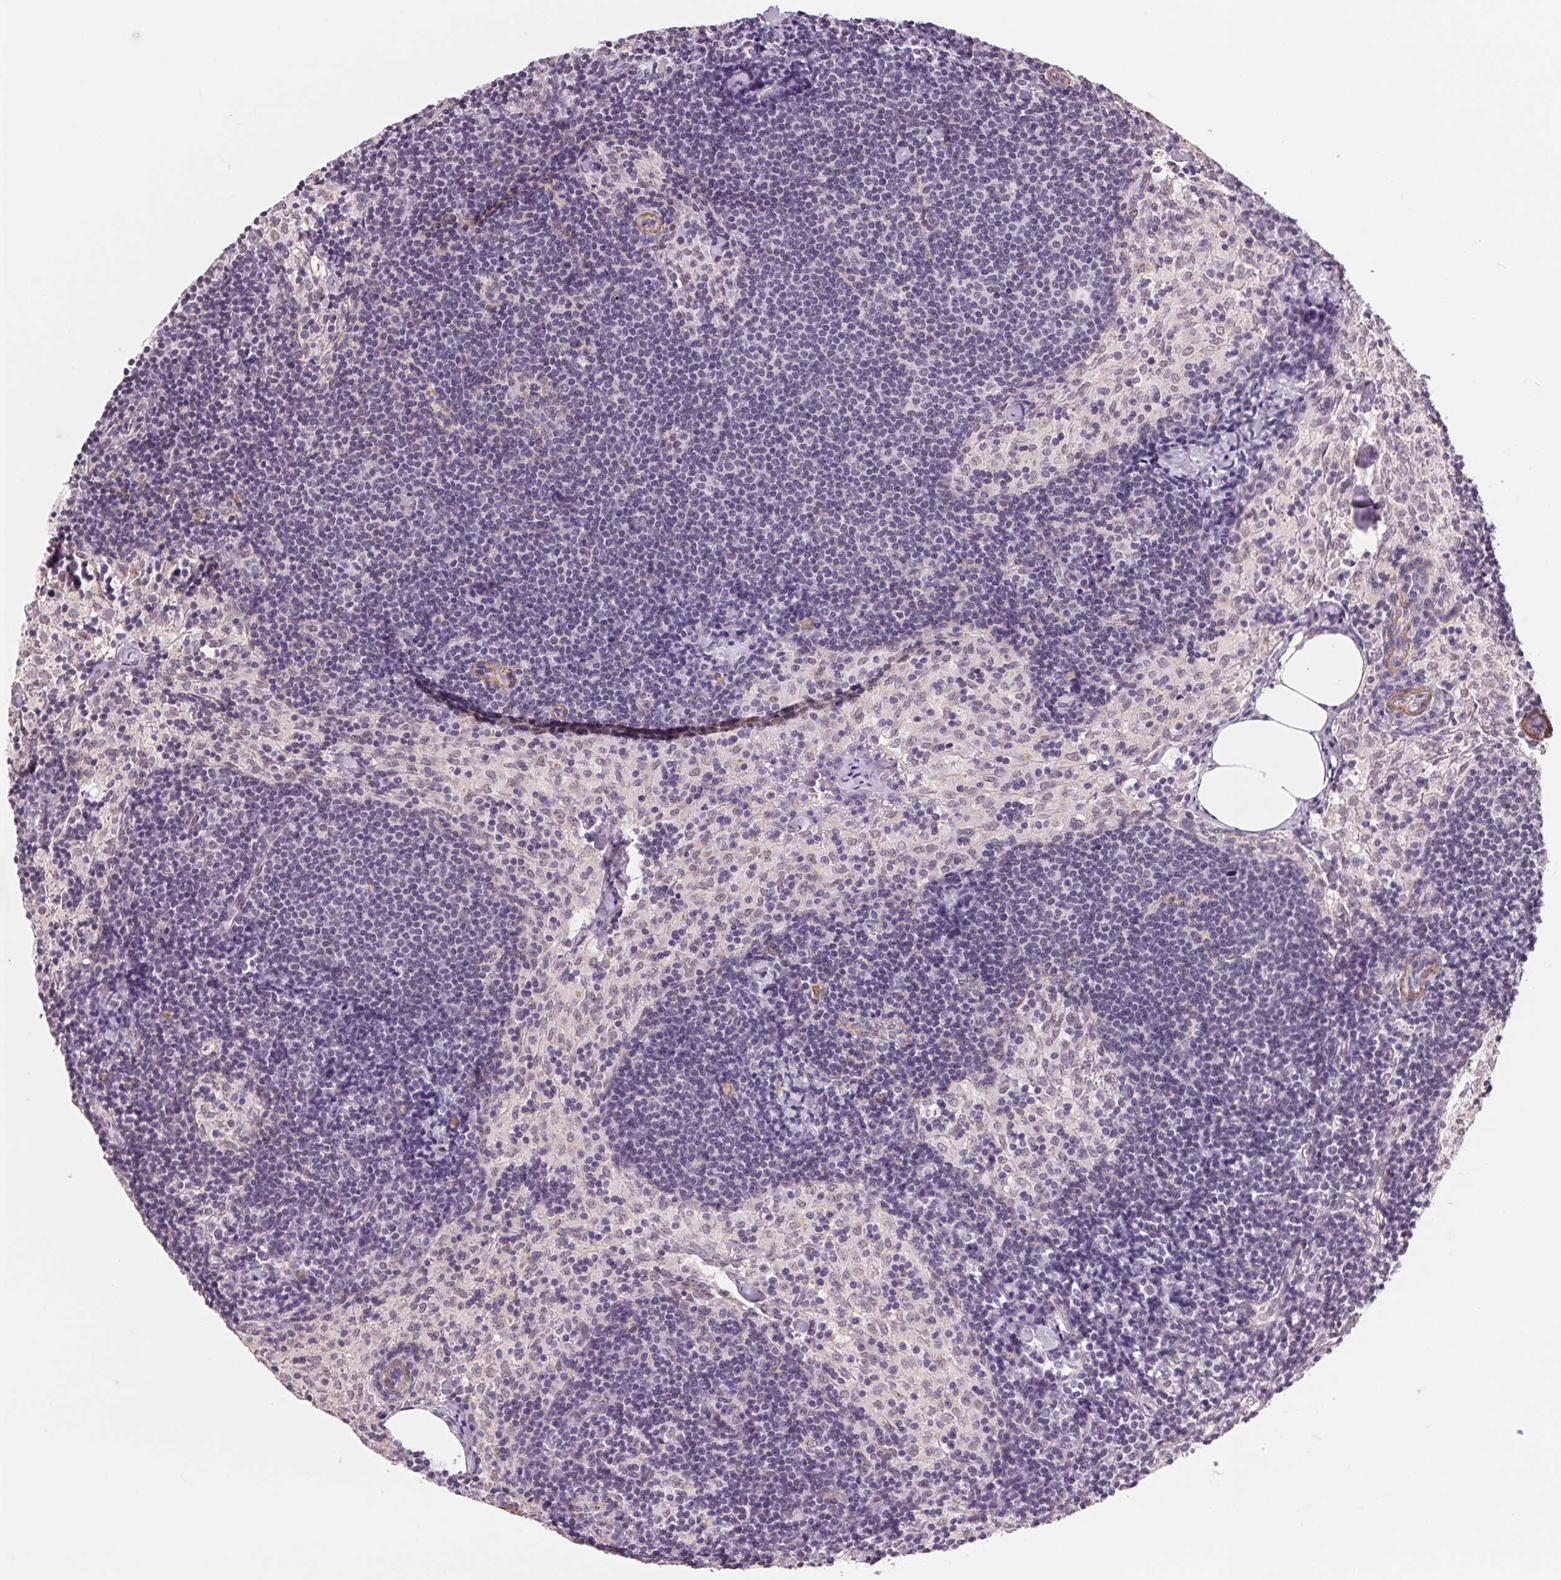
{"staining": {"intensity": "negative", "quantity": "none", "location": "none"}, "tissue": "lymph node", "cell_type": "Germinal center cells", "image_type": "normal", "snomed": [{"axis": "morphology", "description": "Normal tissue, NOS"}, {"axis": "topography", "description": "Lymph node"}], "caption": "Human lymph node stained for a protein using immunohistochemistry exhibits no expression in germinal center cells.", "gene": "BCAT1", "patient": {"sex": "female", "age": 69}}